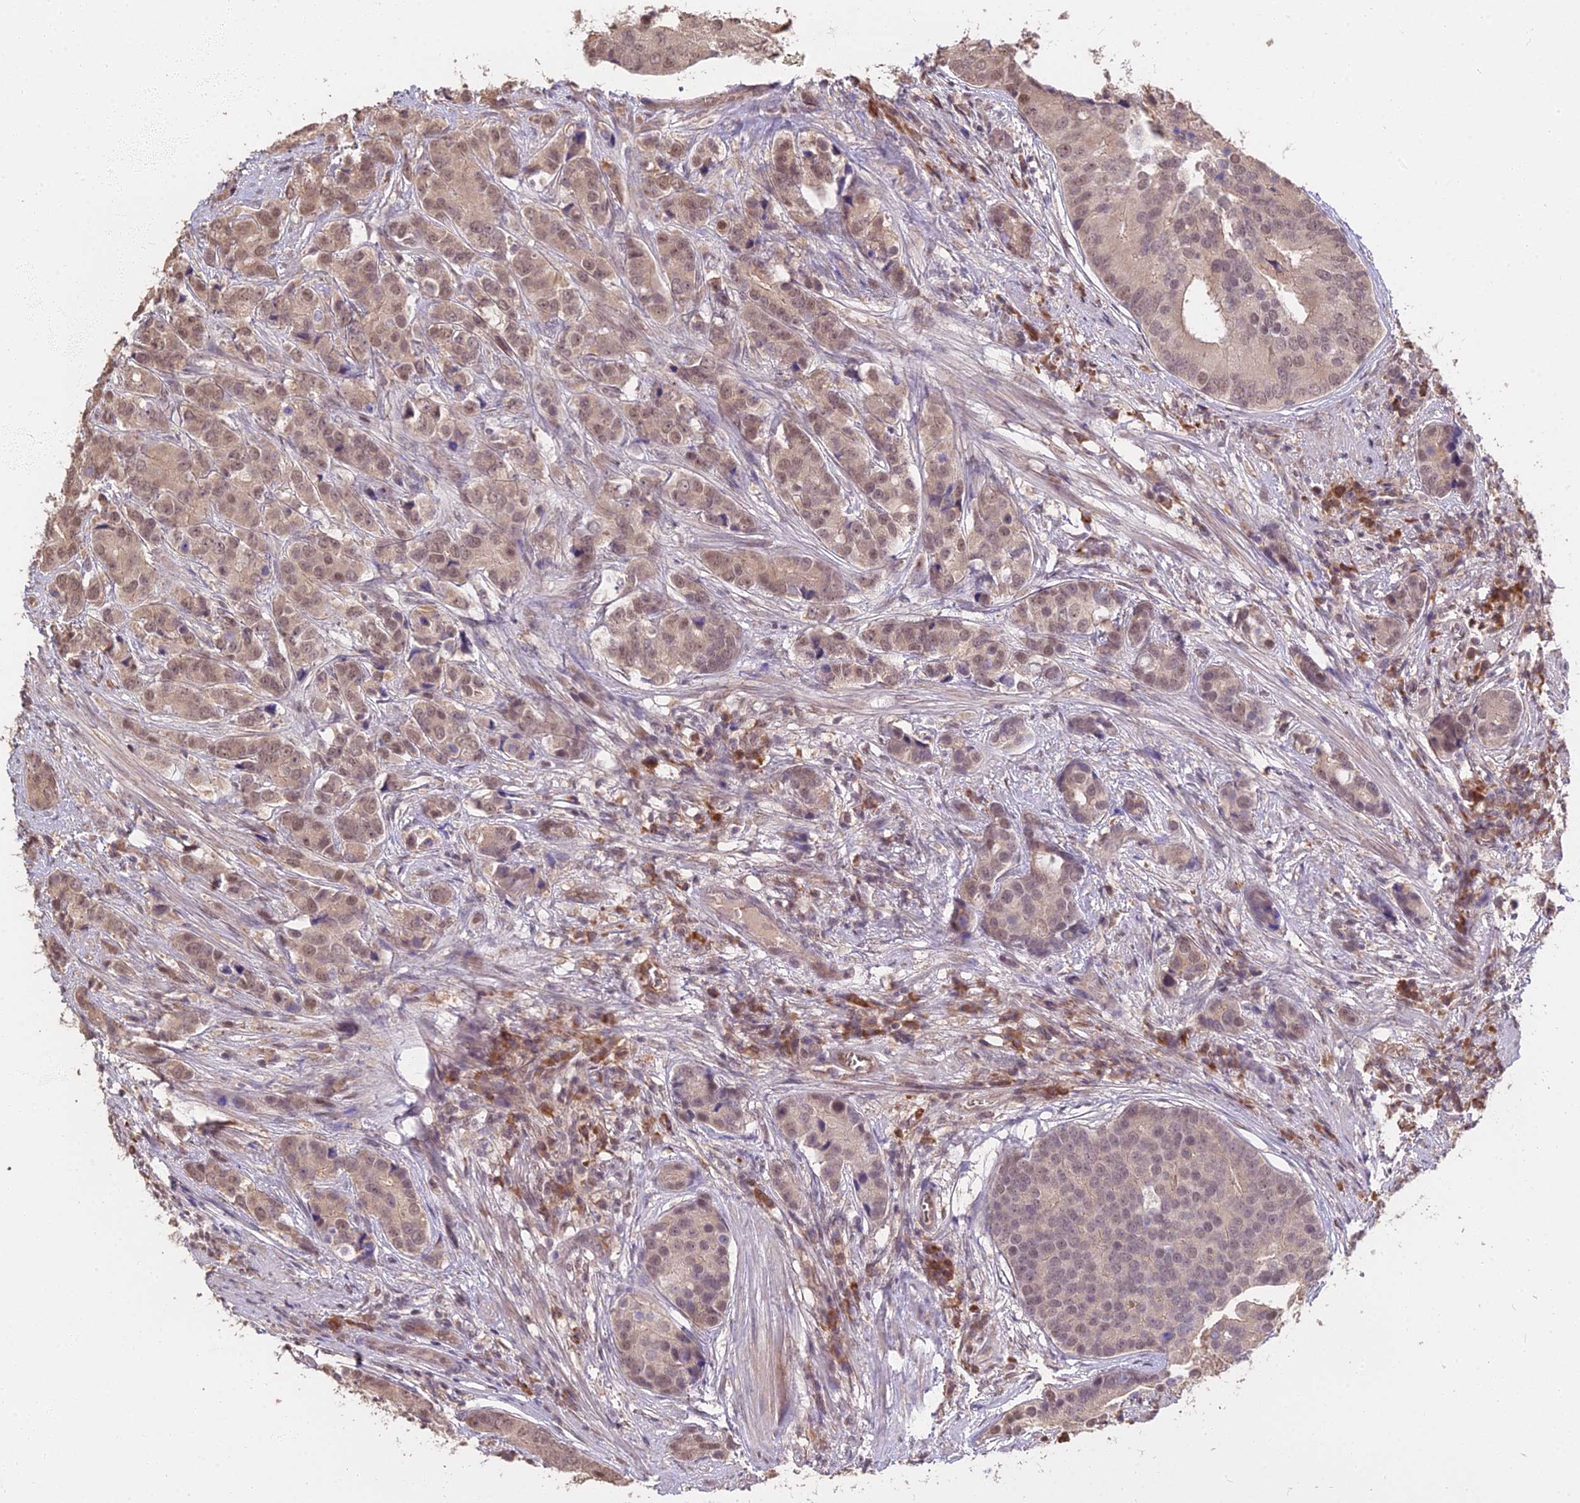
{"staining": {"intensity": "weak", "quantity": "25%-75%", "location": "nuclear"}, "tissue": "prostate cancer", "cell_type": "Tumor cells", "image_type": "cancer", "snomed": [{"axis": "morphology", "description": "Adenocarcinoma, High grade"}, {"axis": "topography", "description": "Prostate"}], "caption": "Immunohistochemical staining of adenocarcinoma (high-grade) (prostate) reveals weak nuclear protein positivity in about 25%-75% of tumor cells.", "gene": "ZDBF2", "patient": {"sex": "male", "age": 62}}